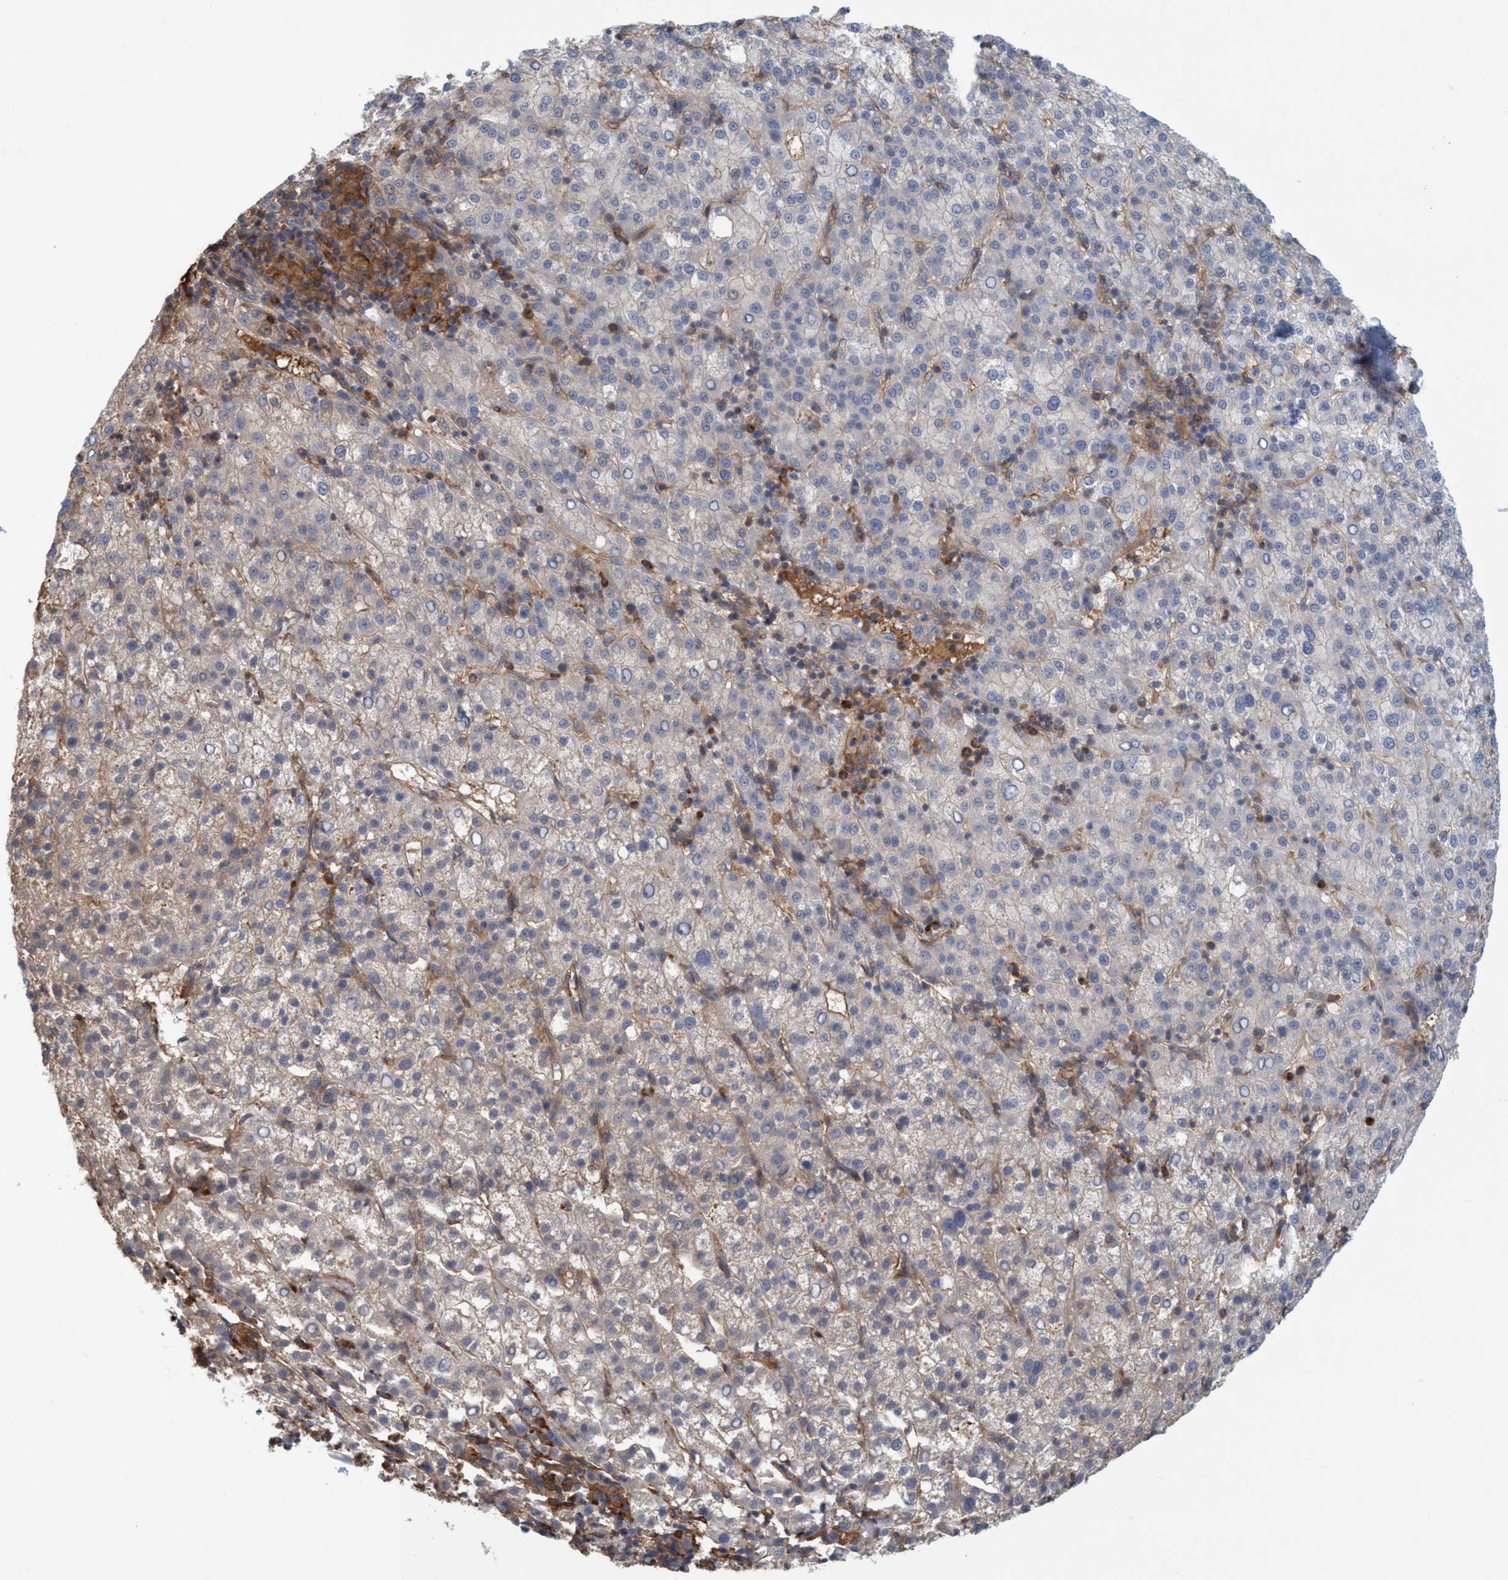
{"staining": {"intensity": "negative", "quantity": "none", "location": "none"}, "tissue": "liver cancer", "cell_type": "Tumor cells", "image_type": "cancer", "snomed": [{"axis": "morphology", "description": "Carcinoma, Hepatocellular, NOS"}, {"axis": "topography", "description": "Liver"}], "caption": "Immunohistochemical staining of human liver hepatocellular carcinoma demonstrates no significant positivity in tumor cells. The staining is performed using DAB (3,3'-diaminobenzidine) brown chromogen with nuclei counter-stained in using hematoxylin.", "gene": "SPECC1", "patient": {"sex": "female", "age": 58}}